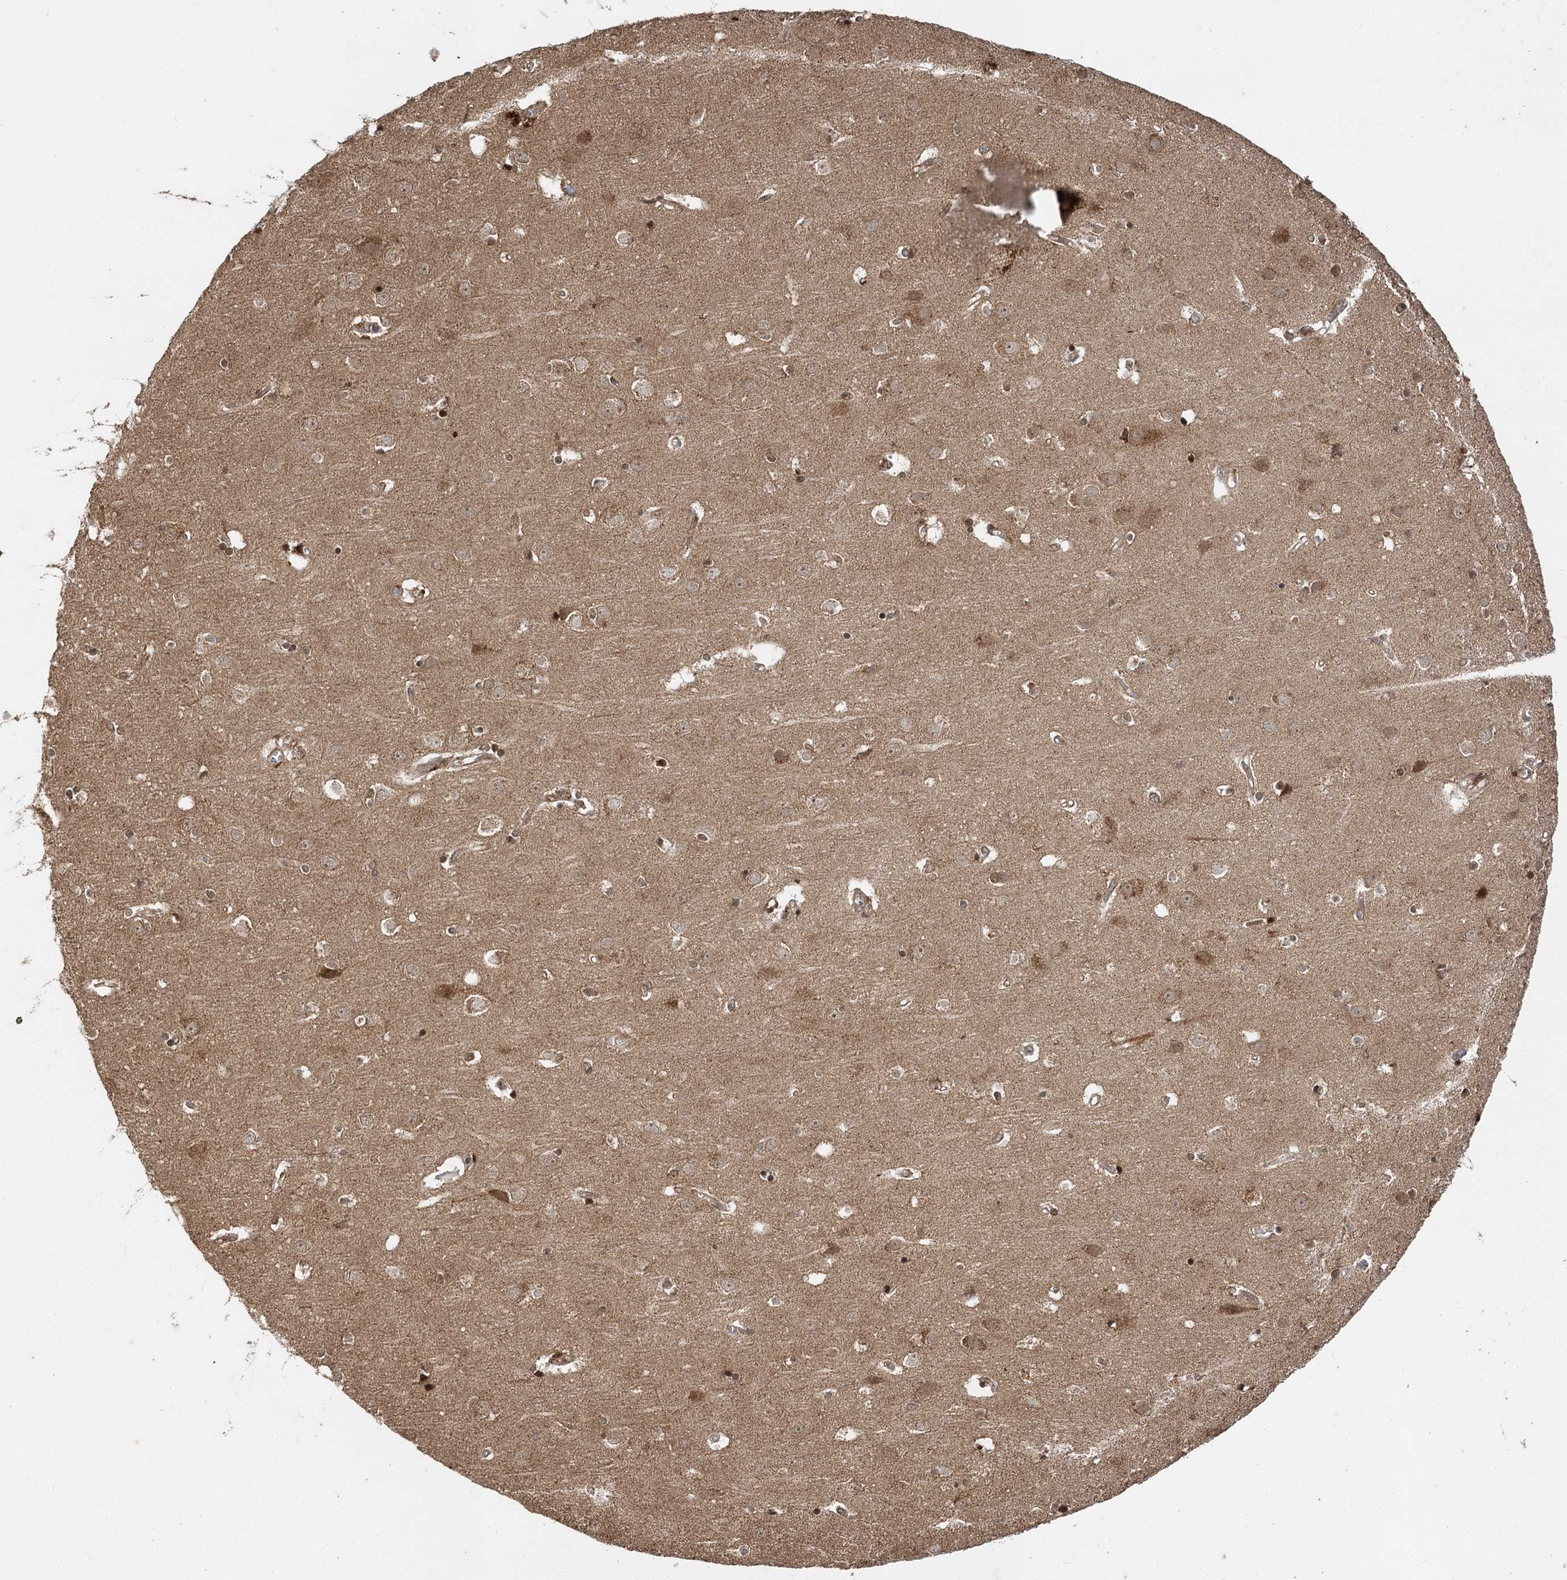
{"staining": {"intensity": "weak", "quantity": ">75%", "location": "cytoplasmic/membranous"}, "tissue": "cerebral cortex", "cell_type": "Endothelial cells", "image_type": "normal", "snomed": [{"axis": "morphology", "description": "Normal tissue, NOS"}, {"axis": "topography", "description": "Cerebral cortex"}], "caption": "About >75% of endothelial cells in normal human cerebral cortex demonstrate weak cytoplasmic/membranous protein positivity as visualized by brown immunohistochemical staining.", "gene": "IL11RA", "patient": {"sex": "male", "age": 54}}